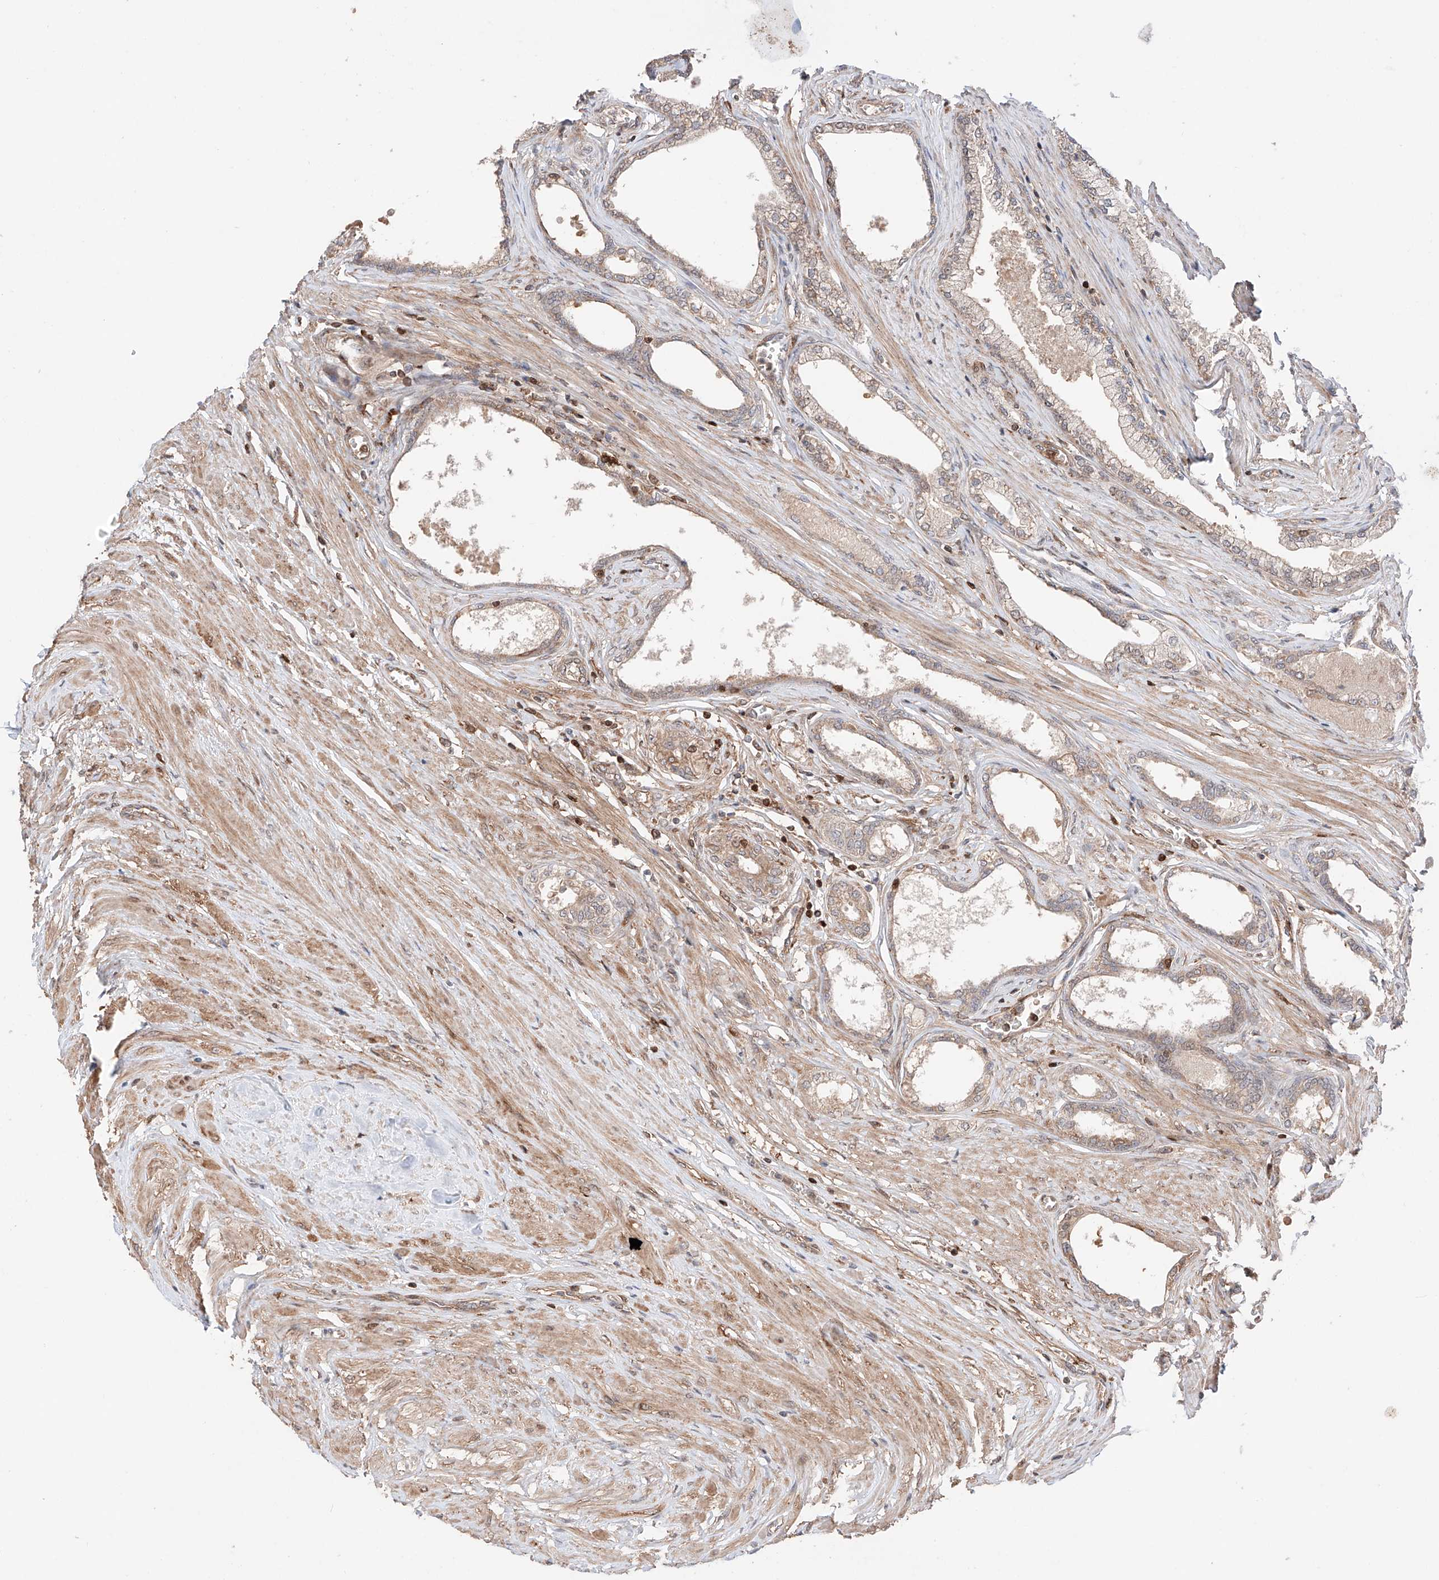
{"staining": {"intensity": "weak", "quantity": "25%-75%", "location": "cytoplasmic/membranous"}, "tissue": "prostate", "cell_type": "Glandular cells", "image_type": "normal", "snomed": [{"axis": "morphology", "description": "Normal tissue, NOS"}, {"axis": "morphology", "description": "Urothelial carcinoma, Low grade"}, {"axis": "topography", "description": "Urinary bladder"}, {"axis": "topography", "description": "Prostate"}], "caption": "Protein staining demonstrates weak cytoplasmic/membranous expression in about 25%-75% of glandular cells in unremarkable prostate. (DAB (3,3'-diaminobenzidine) IHC with brightfield microscopy, high magnification).", "gene": "IGSF22", "patient": {"sex": "male", "age": 60}}